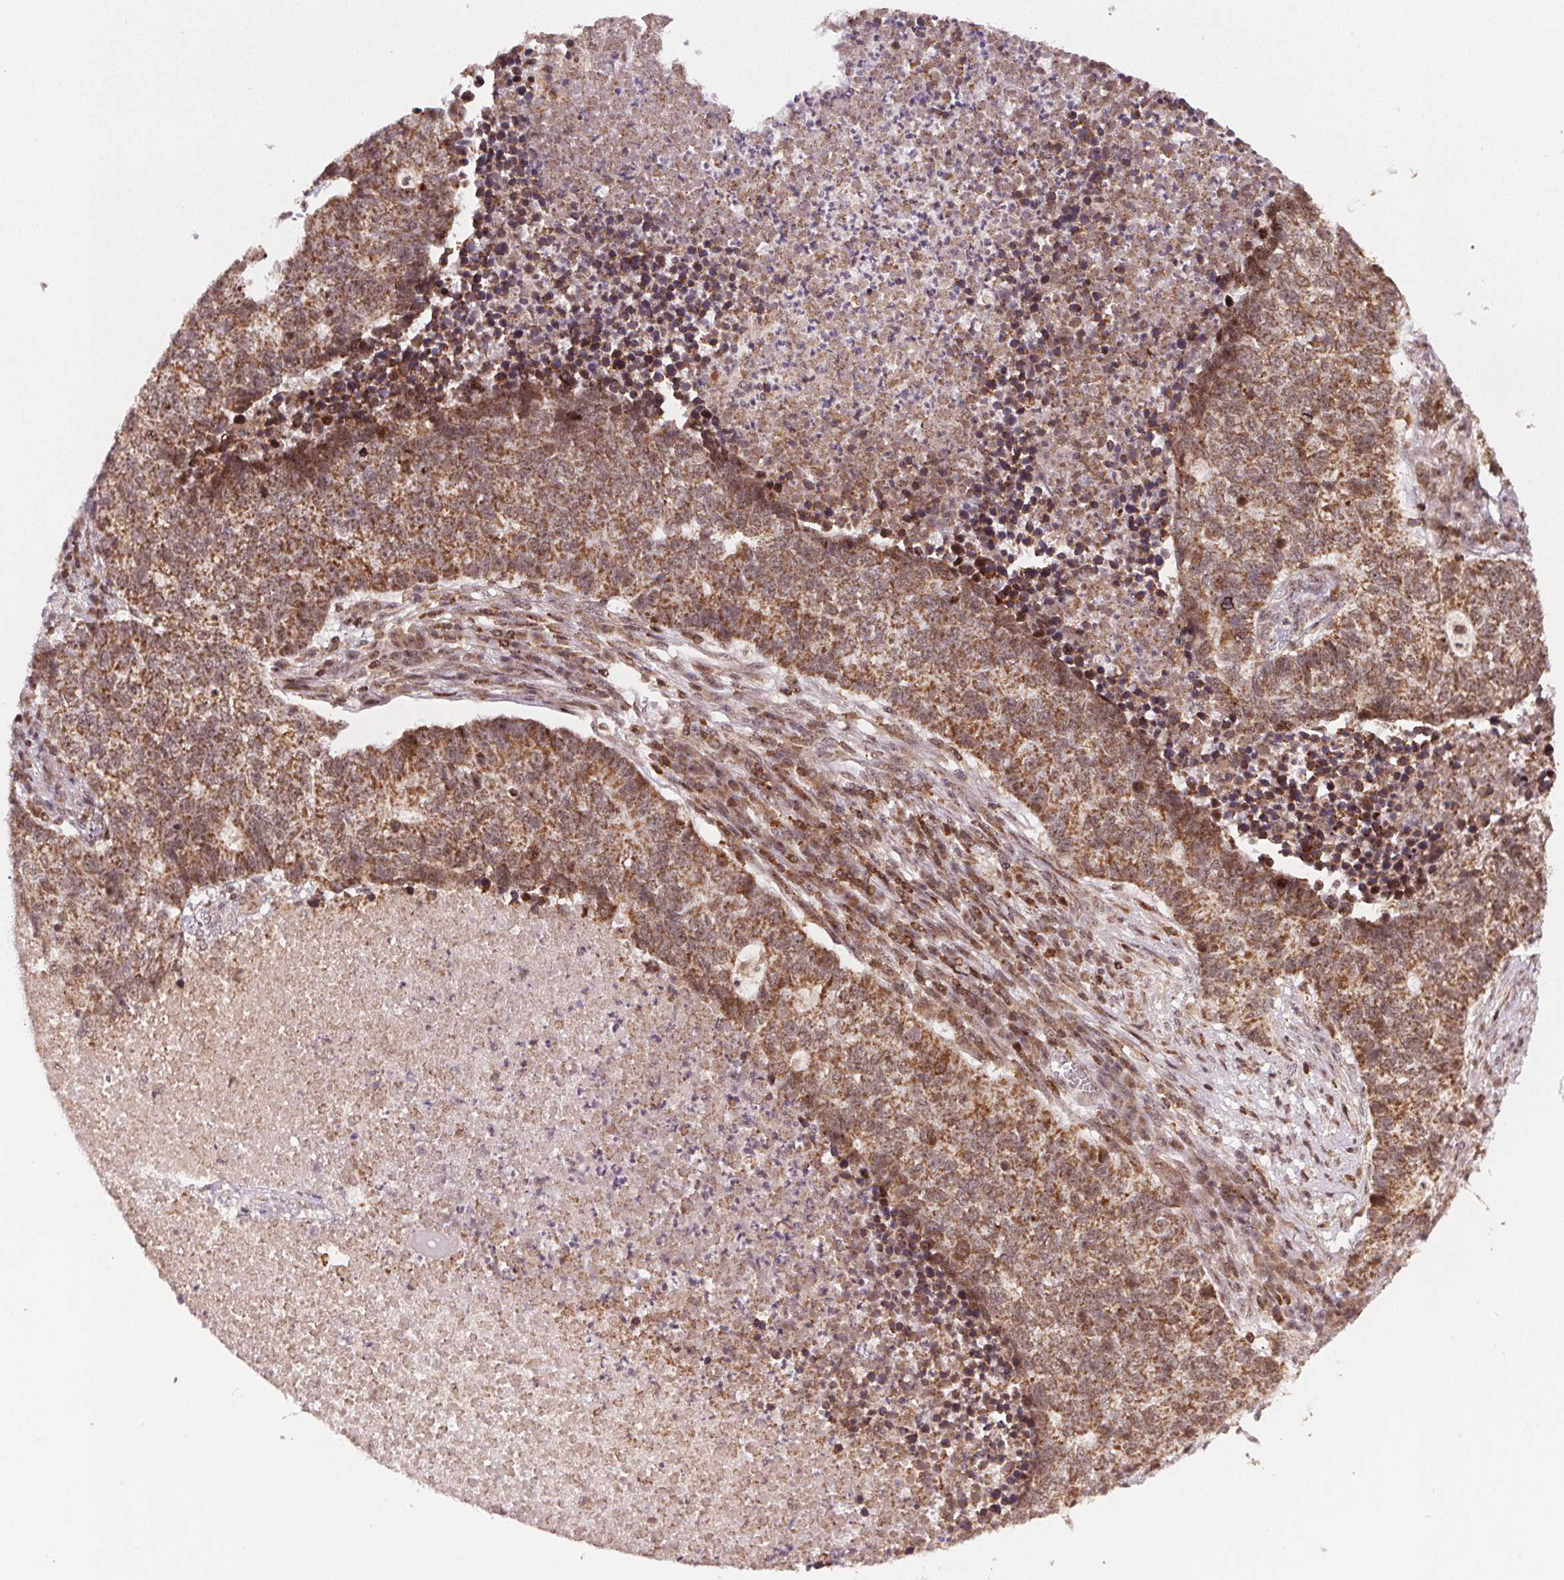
{"staining": {"intensity": "moderate", "quantity": ">75%", "location": "cytoplasmic/membranous"}, "tissue": "lung cancer", "cell_type": "Tumor cells", "image_type": "cancer", "snomed": [{"axis": "morphology", "description": "Adenocarcinoma, NOS"}, {"axis": "topography", "description": "Lung"}], "caption": "Brown immunohistochemical staining in adenocarcinoma (lung) demonstrates moderate cytoplasmic/membranous staining in about >75% of tumor cells.", "gene": "SNRNP35", "patient": {"sex": "male", "age": 57}}